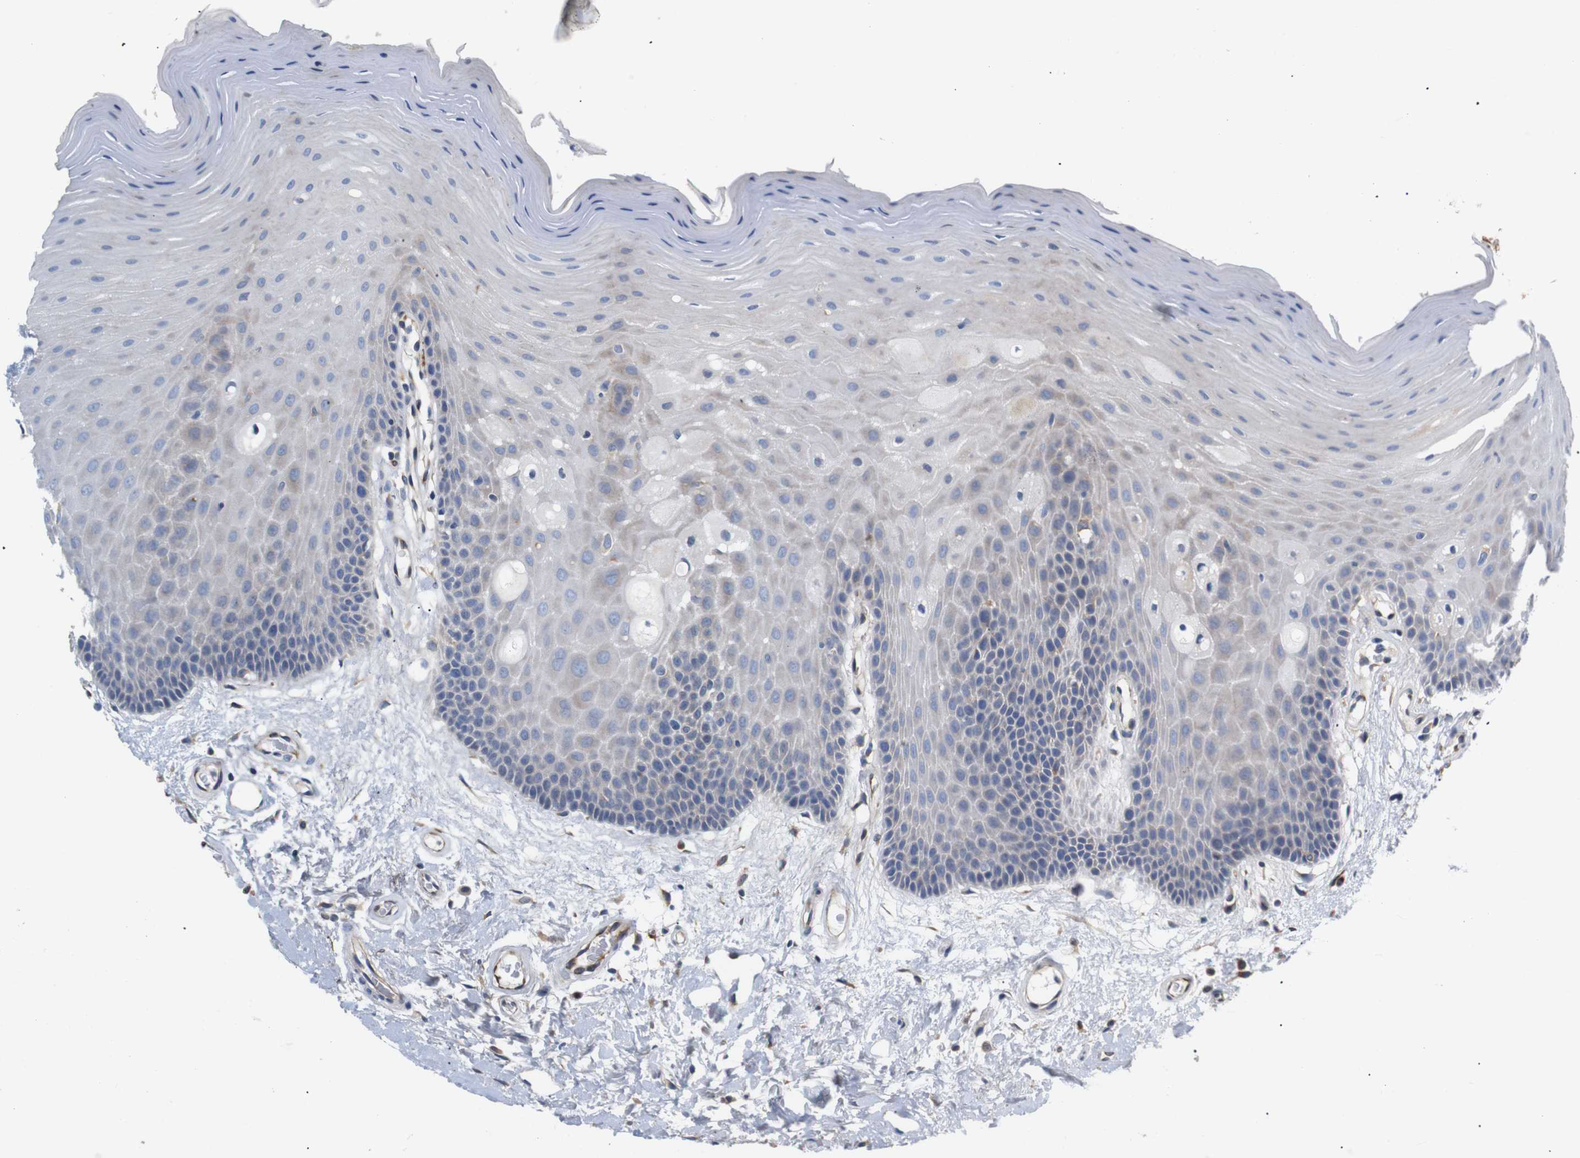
{"staining": {"intensity": "weak", "quantity": "<25%", "location": "cytoplasmic/membranous"}, "tissue": "oral mucosa", "cell_type": "Squamous epithelial cells", "image_type": "normal", "snomed": [{"axis": "morphology", "description": "Normal tissue, NOS"}, {"axis": "morphology", "description": "Squamous cell carcinoma, NOS"}, {"axis": "topography", "description": "Skeletal muscle"}, {"axis": "topography", "description": "Adipose tissue"}, {"axis": "topography", "description": "Vascular tissue"}, {"axis": "topography", "description": "Oral tissue"}, {"axis": "topography", "description": "Peripheral nerve tissue"}, {"axis": "topography", "description": "Head-Neck"}], "caption": "Squamous epithelial cells show no significant expression in unremarkable oral mucosa. Nuclei are stained in blue.", "gene": "UBE2G2", "patient": {"sex": "male", "age": 71}}